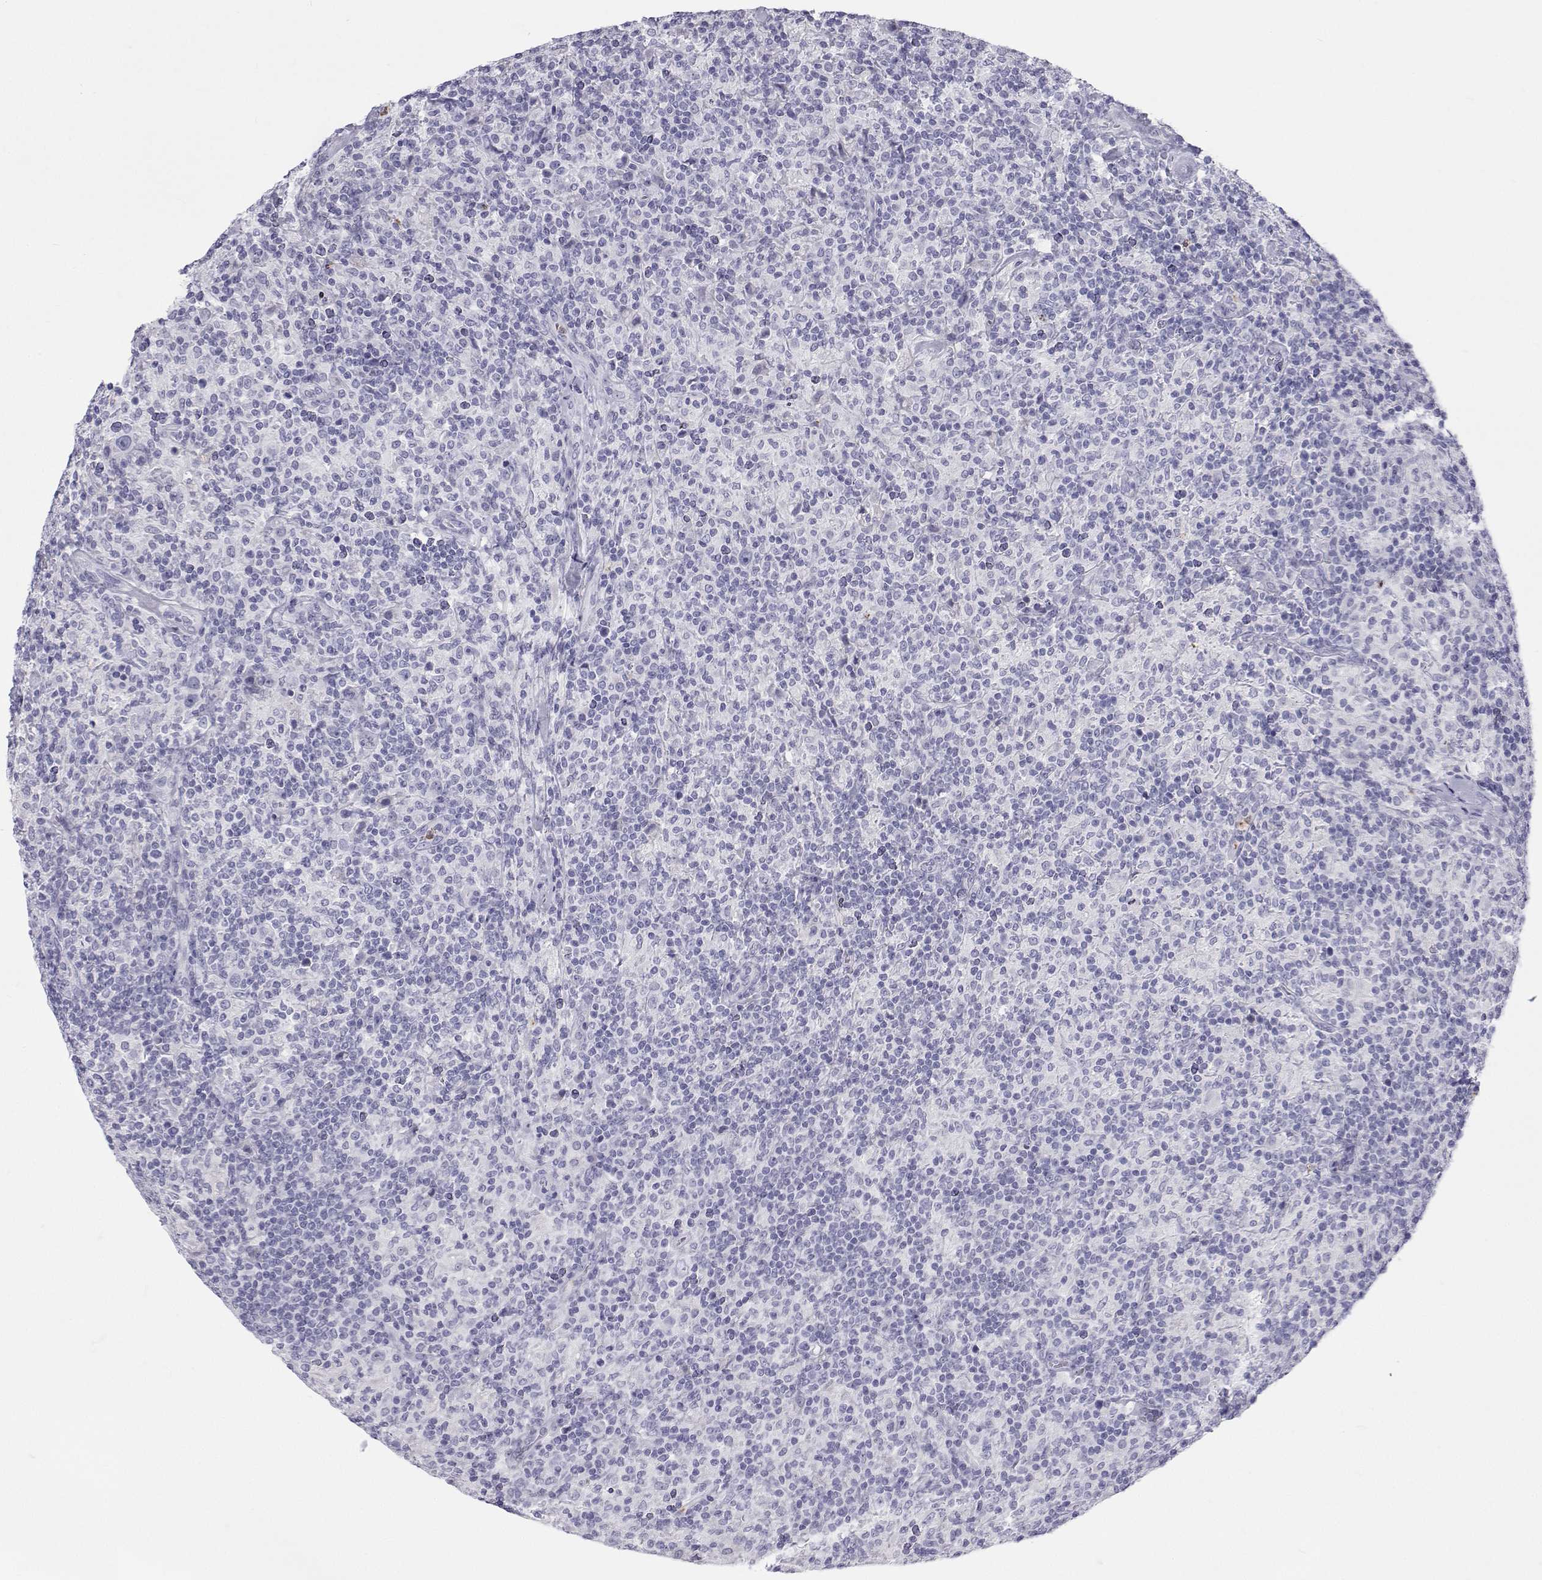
{"staining": {"intensity": "negative", "quantity": "none", "location": "none"}, "tissue": "lymphoma", "cell_type": "Tumor cells", "image_type": "cancer", "snomed": [{"axis": "morphology", "description": "Hodgkin's disease, NOS"}, {"axis": "topography", "description": "Lymph node"}], "caption": "This is a micrograph of IHC staining of Hodgkin's disease, which shows no positivity in tumor cells. (IHC, brightfield microscopy, high magnification).", "gene": "SFTPB", "patient": {"sex": "male", "age": 70}}